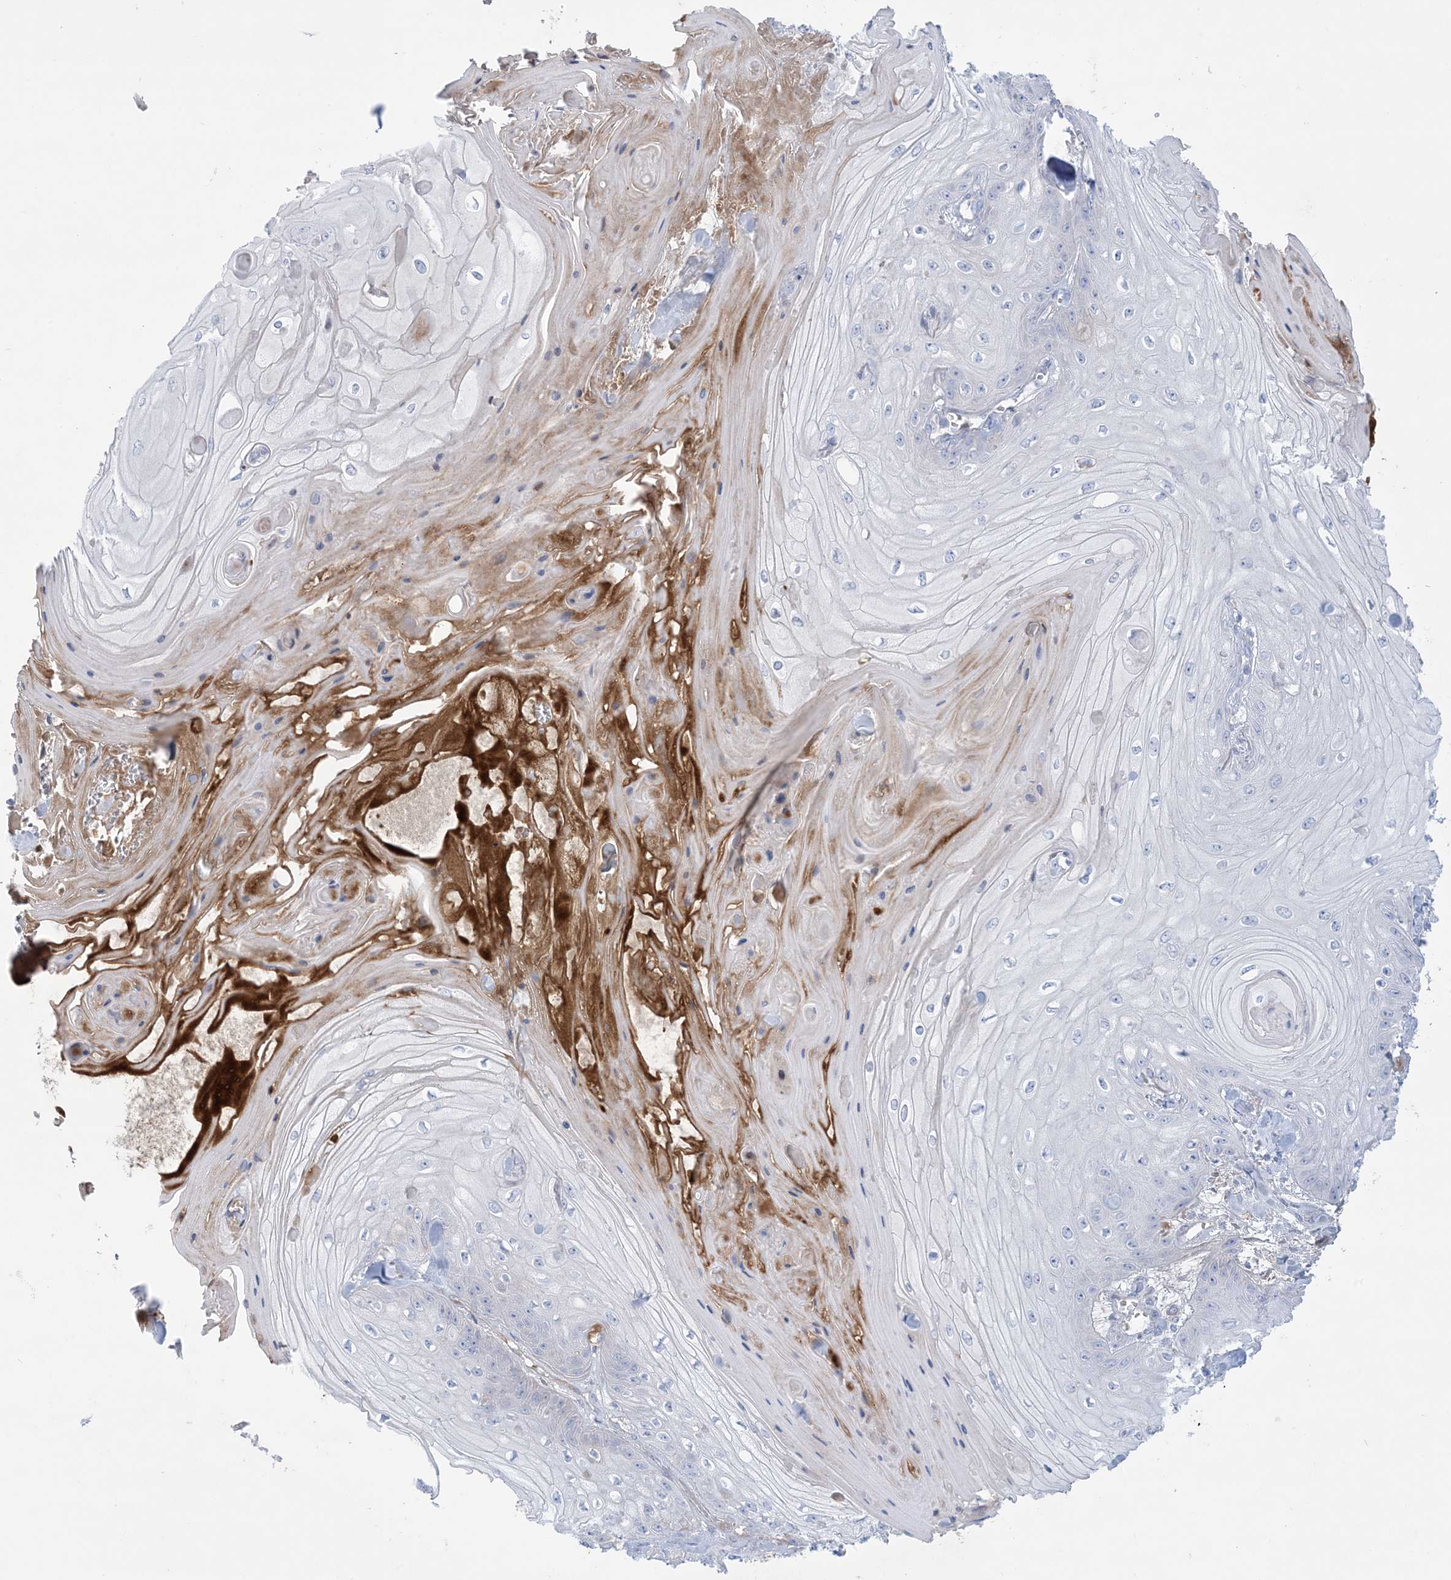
{"staining": {"intensity": "negative", "quantity": "none", "location": "none"}, "tissue": "skin cancer", "cell_type": "Tumor cells", "image_type": "cancer", "snomed": [{"axis": "morphology", "description": "Squamous cell carcinoma, NOS"}, {"axis": "topography", "description": "Skin"}], "caption": "Immunohistochemistry of squamous cell carcinoma (skin) exhibits no positivity in tumor cells.", "gene": "ATP11C", "patient": {"sex": "male", "age": 74}}